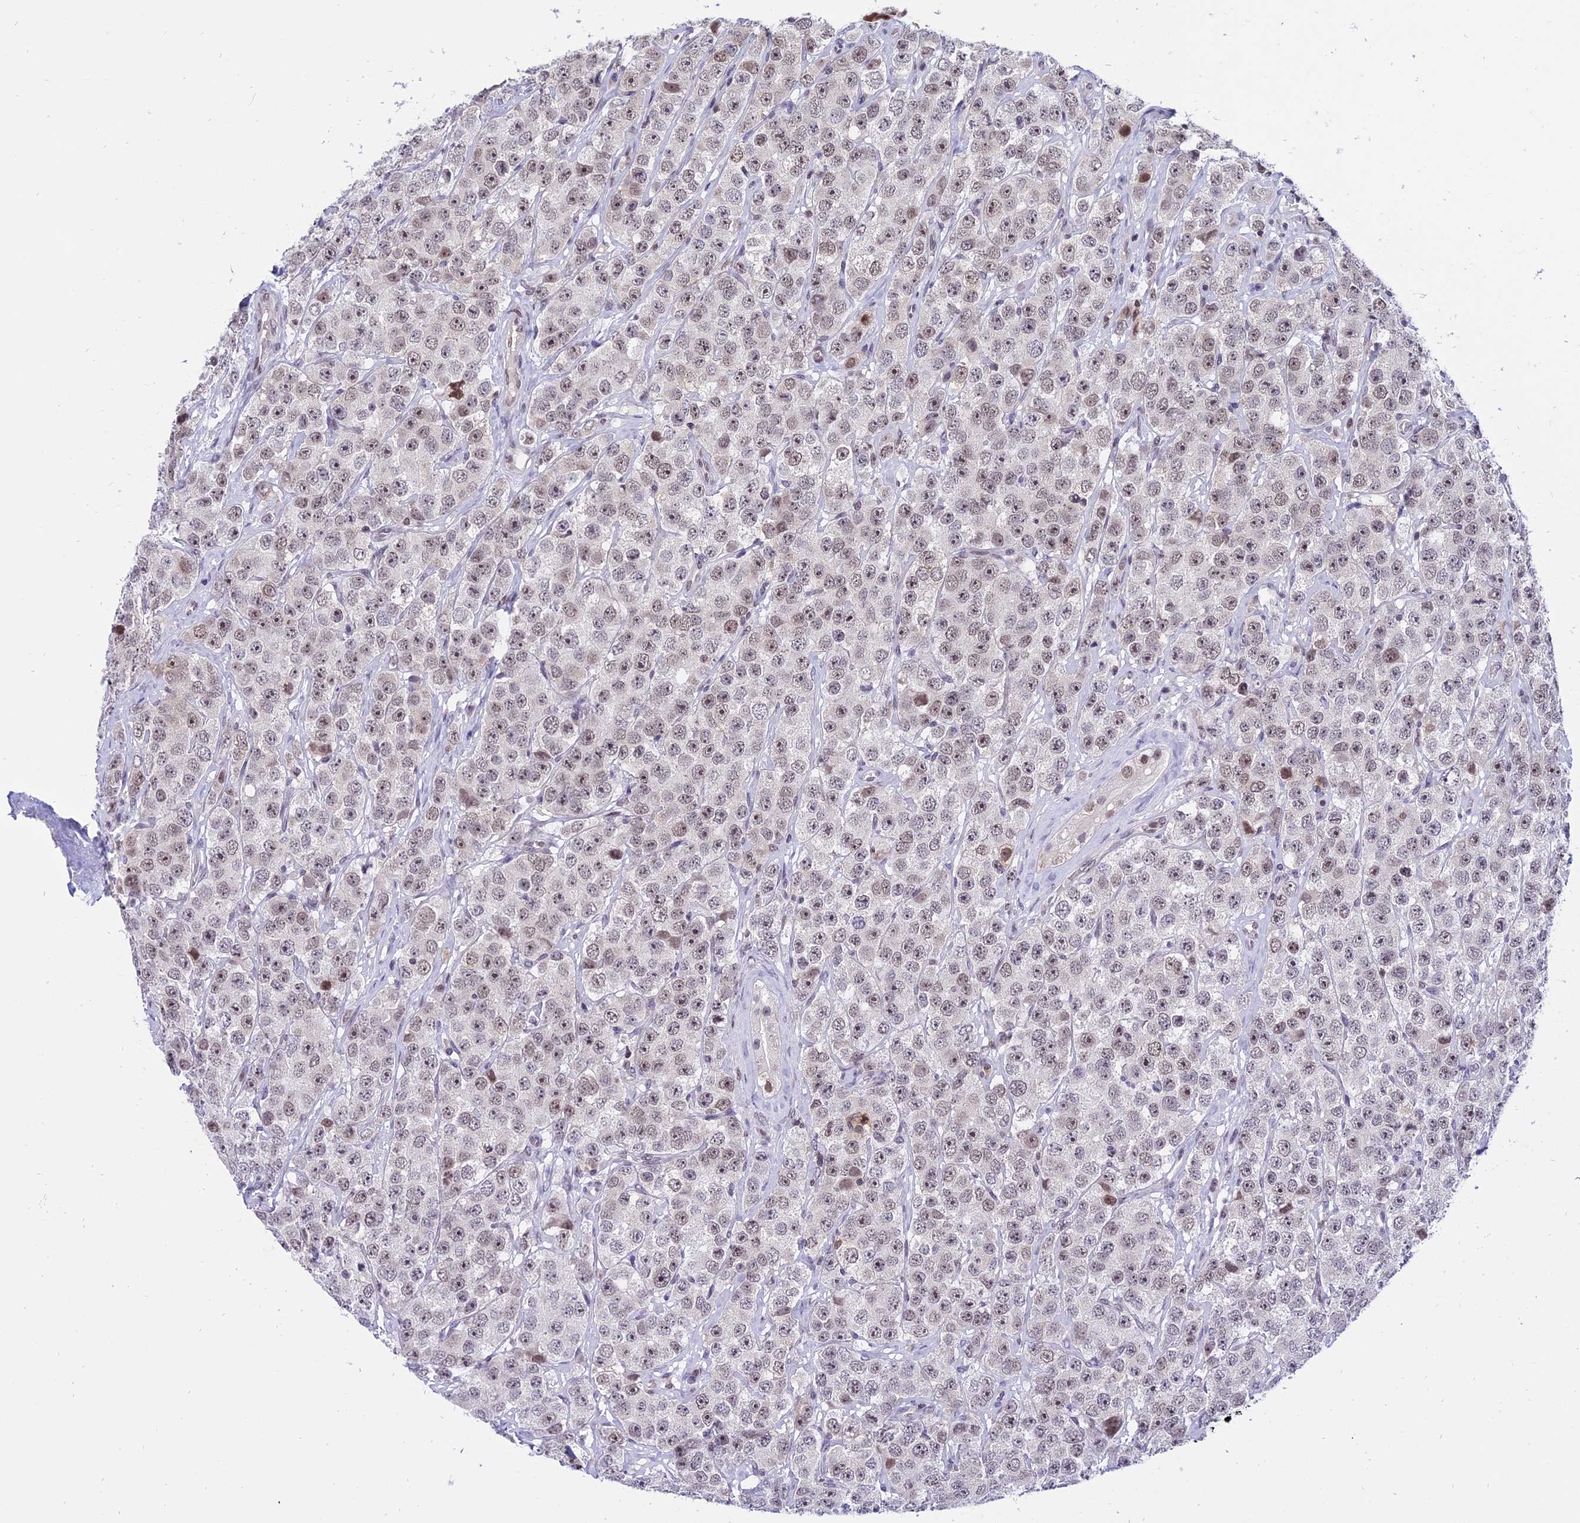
{"staining": {"intensity": "weak", "quantity": ">75%", "location": "nuclear"}, "tissue": "testis cancer", "cell_type": "Tumor cells", "image_type": "cancer", "snomed": [{"axis": "morphology", "description": "Seminoma, NOS"}, {"axis": "topography", "description": "Testis"}], "caption": "Weak nuclear protein expression is identified in approximately >75% of tumor cells in testis cancer (seminoma). The protein is shown in brown color, while the nuclei are stained blue.", "gene": "TADA3", "patient": {"sex": "male", "age": 28}}